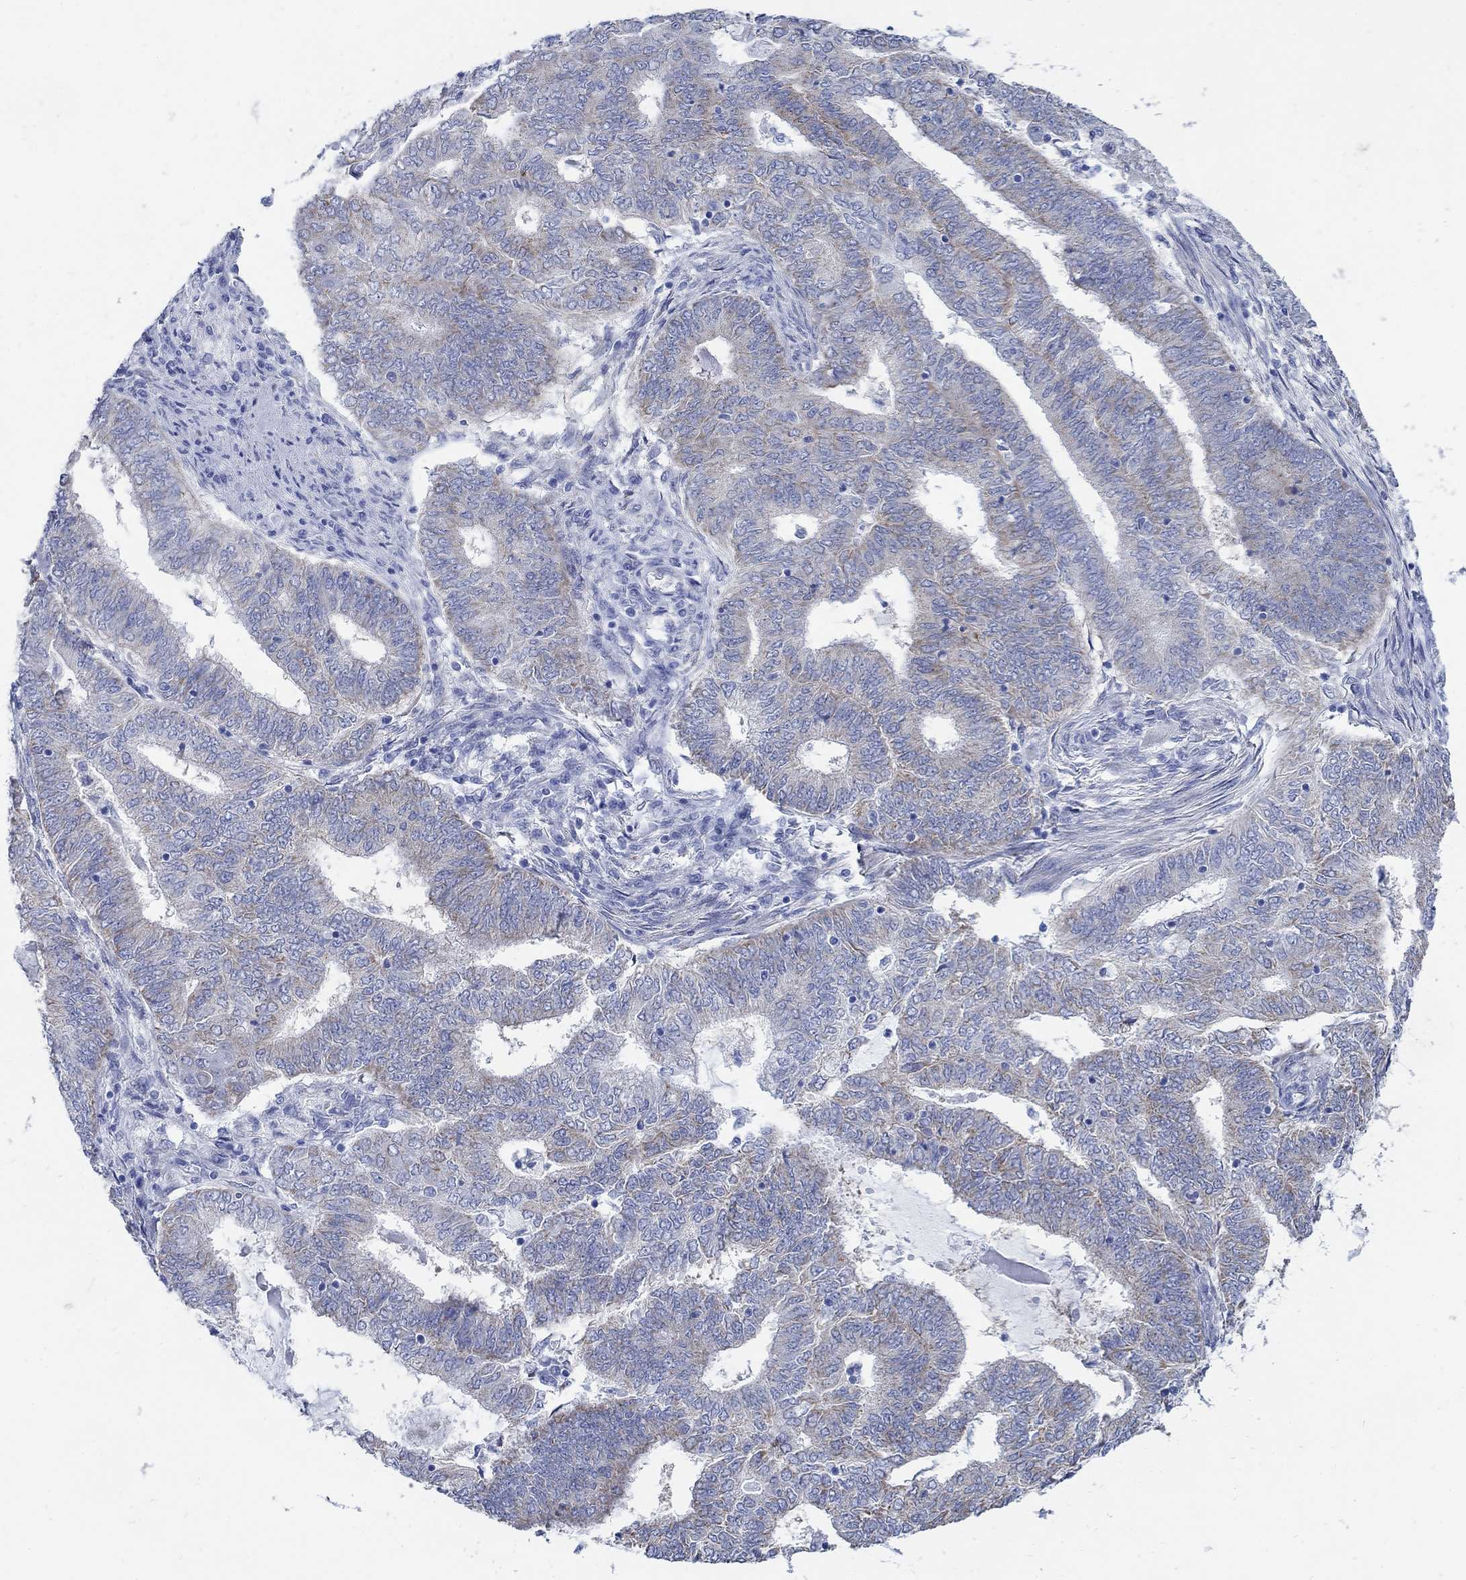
{"staining": {"intensity": "negative", "quantity": "none", "location": "none"}, "tissue": "endometrial cancer", "cell_type": "Tumor cells", "image_type": "cancer", "snomed": [{"axis": "morphology", "description": "Adenocarcinoma, NOS"}, {"axis": "topography", "description": "Endometrium"}], "caption": "DAB immunohistochemical staining of human endometrial adenocarcinoma reveals no significant expression in tumor cells.", "gene": "ZDHHC14", "patient": {"sex": "female", "age": 62}}